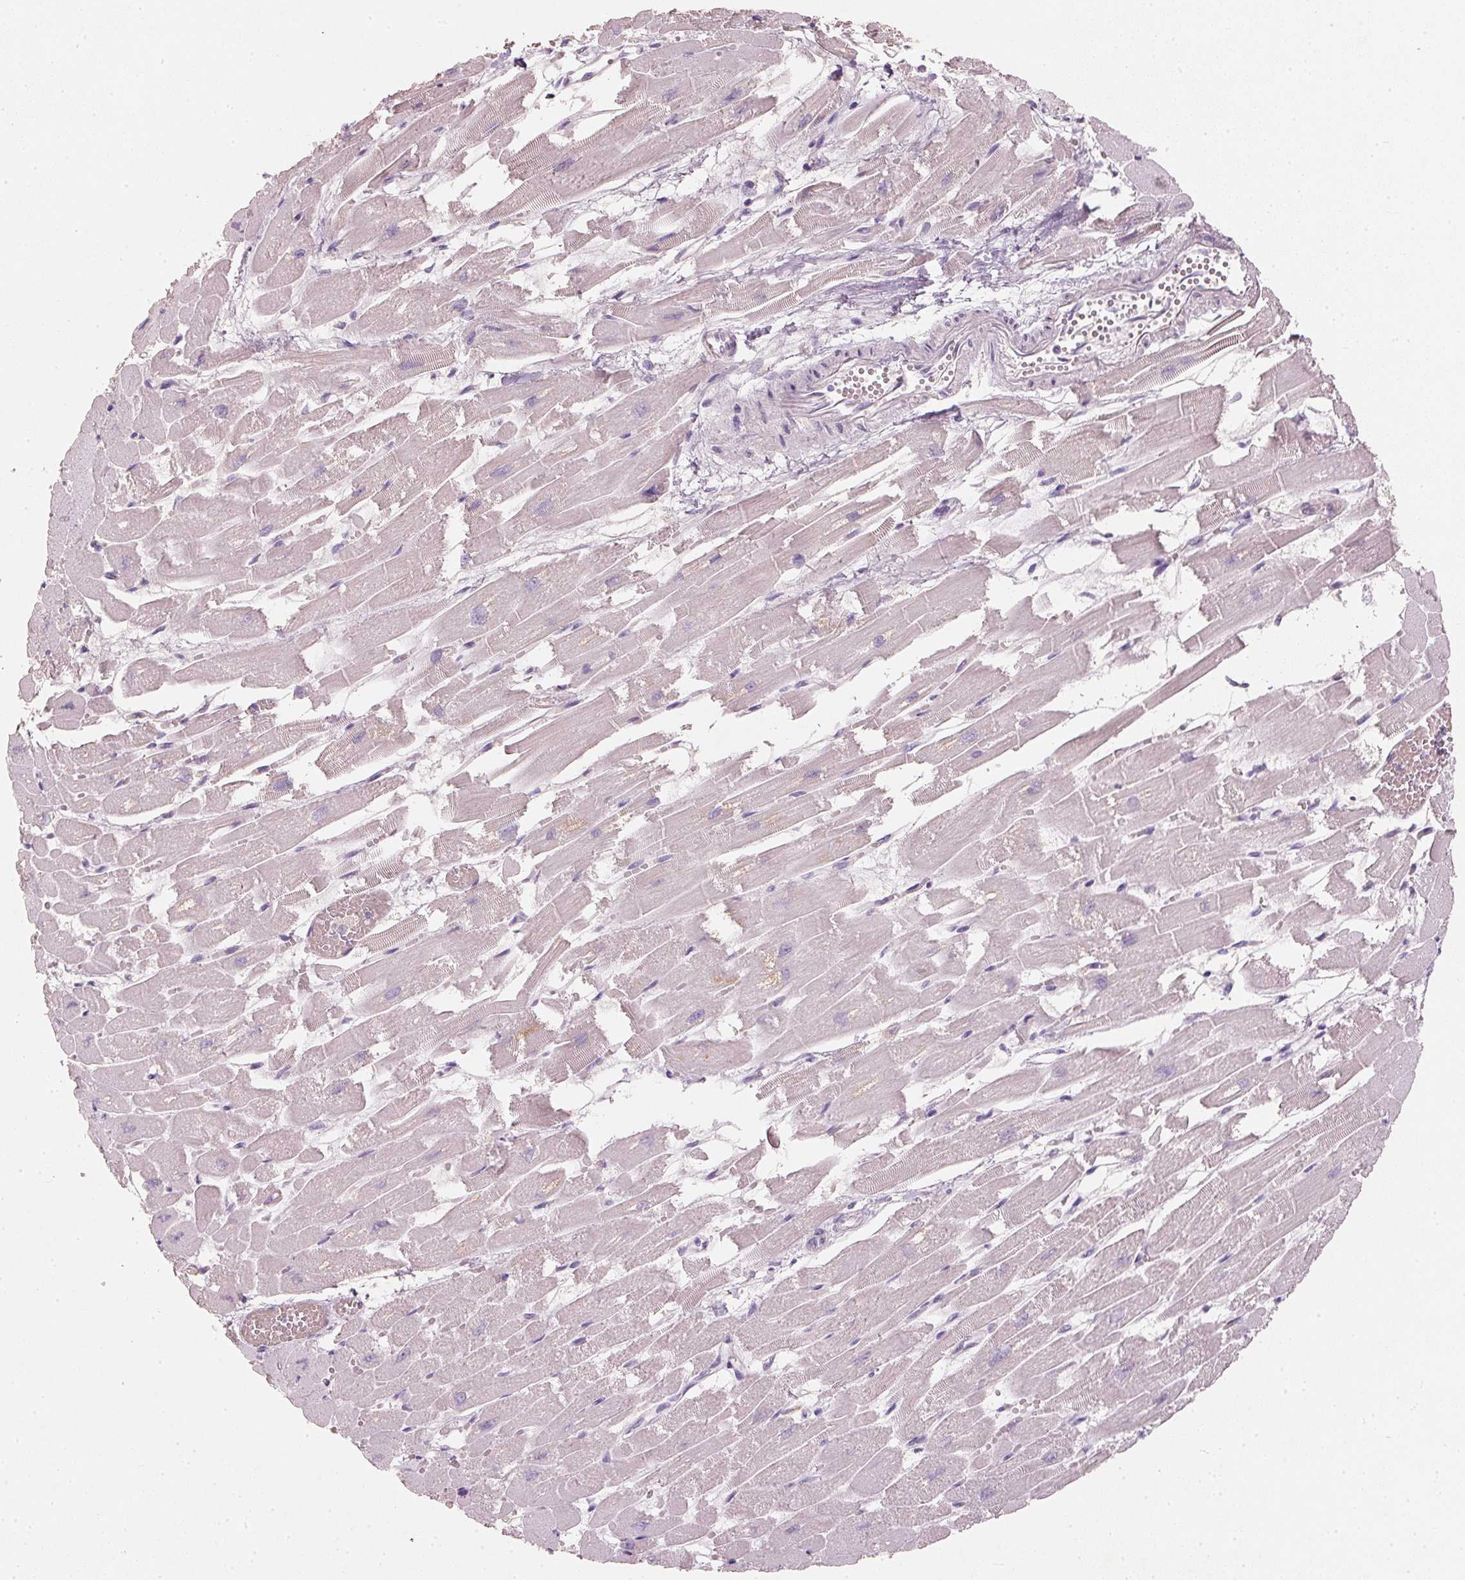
{"staining": {"intensity": "negative", "quantity": "none", "location": "none"}, "tissue": "heart muscle", "cell_type": "Cardiomyocytes", "image_type": "normal", "snomed": [{"axis": "morphology", "description": "Normal tissue, NOS"}, {"axis": "topography", "description": "Heart"}], "caption": "This photomicrograph is of unremarkable heart muscle stained with IHC to label a protein in brown with the nuclei are counter-stained blue. There is no staining in cardiomyocytes.", "gene": "HSD17B1", "patient": {"sex": "female", "age": 52}}